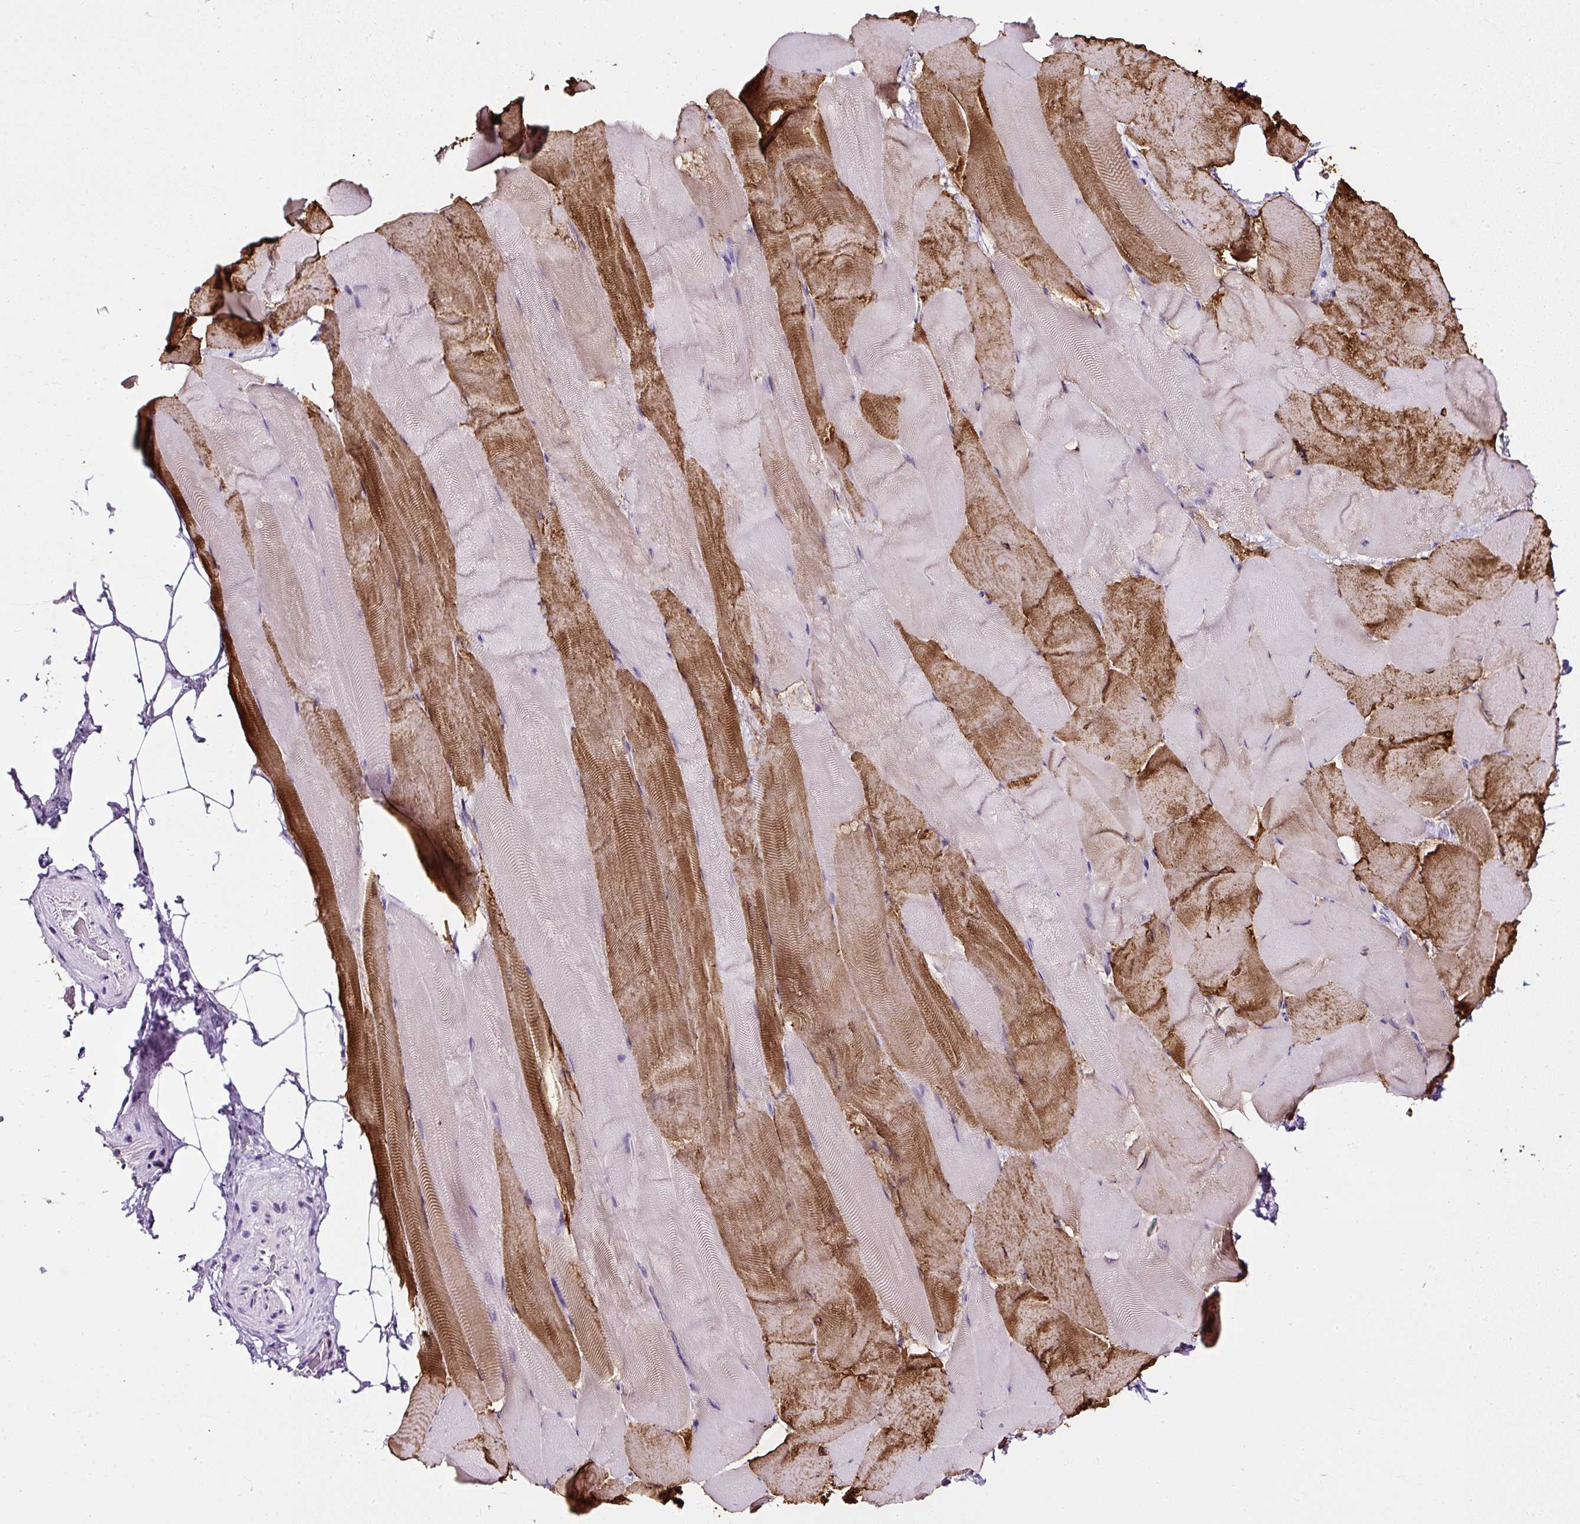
{"staining": {"intensity": "moderate", "quantity": "25%-75%", "location": "cytoplasmic/membranous"}, "tissue": "skeletal muscle", "cell_type": "Myocytes", "image_type": "normal", "snomed": [{"axis": "morphology", "description": "Normal tissue, NOS"}, {"axis": "topography", "description": "Skeletal muscle"}], "caption": "High-power microscopy captured an immunohistochemistry (IHC) image of unremarkable skeletal muscle, revealing moderate cytoplasmic/membranous positivity in approximately 25%-75% of myocytes.", "gene": "ATP2A1", "patient": {"sex": "female", "age": 64}}